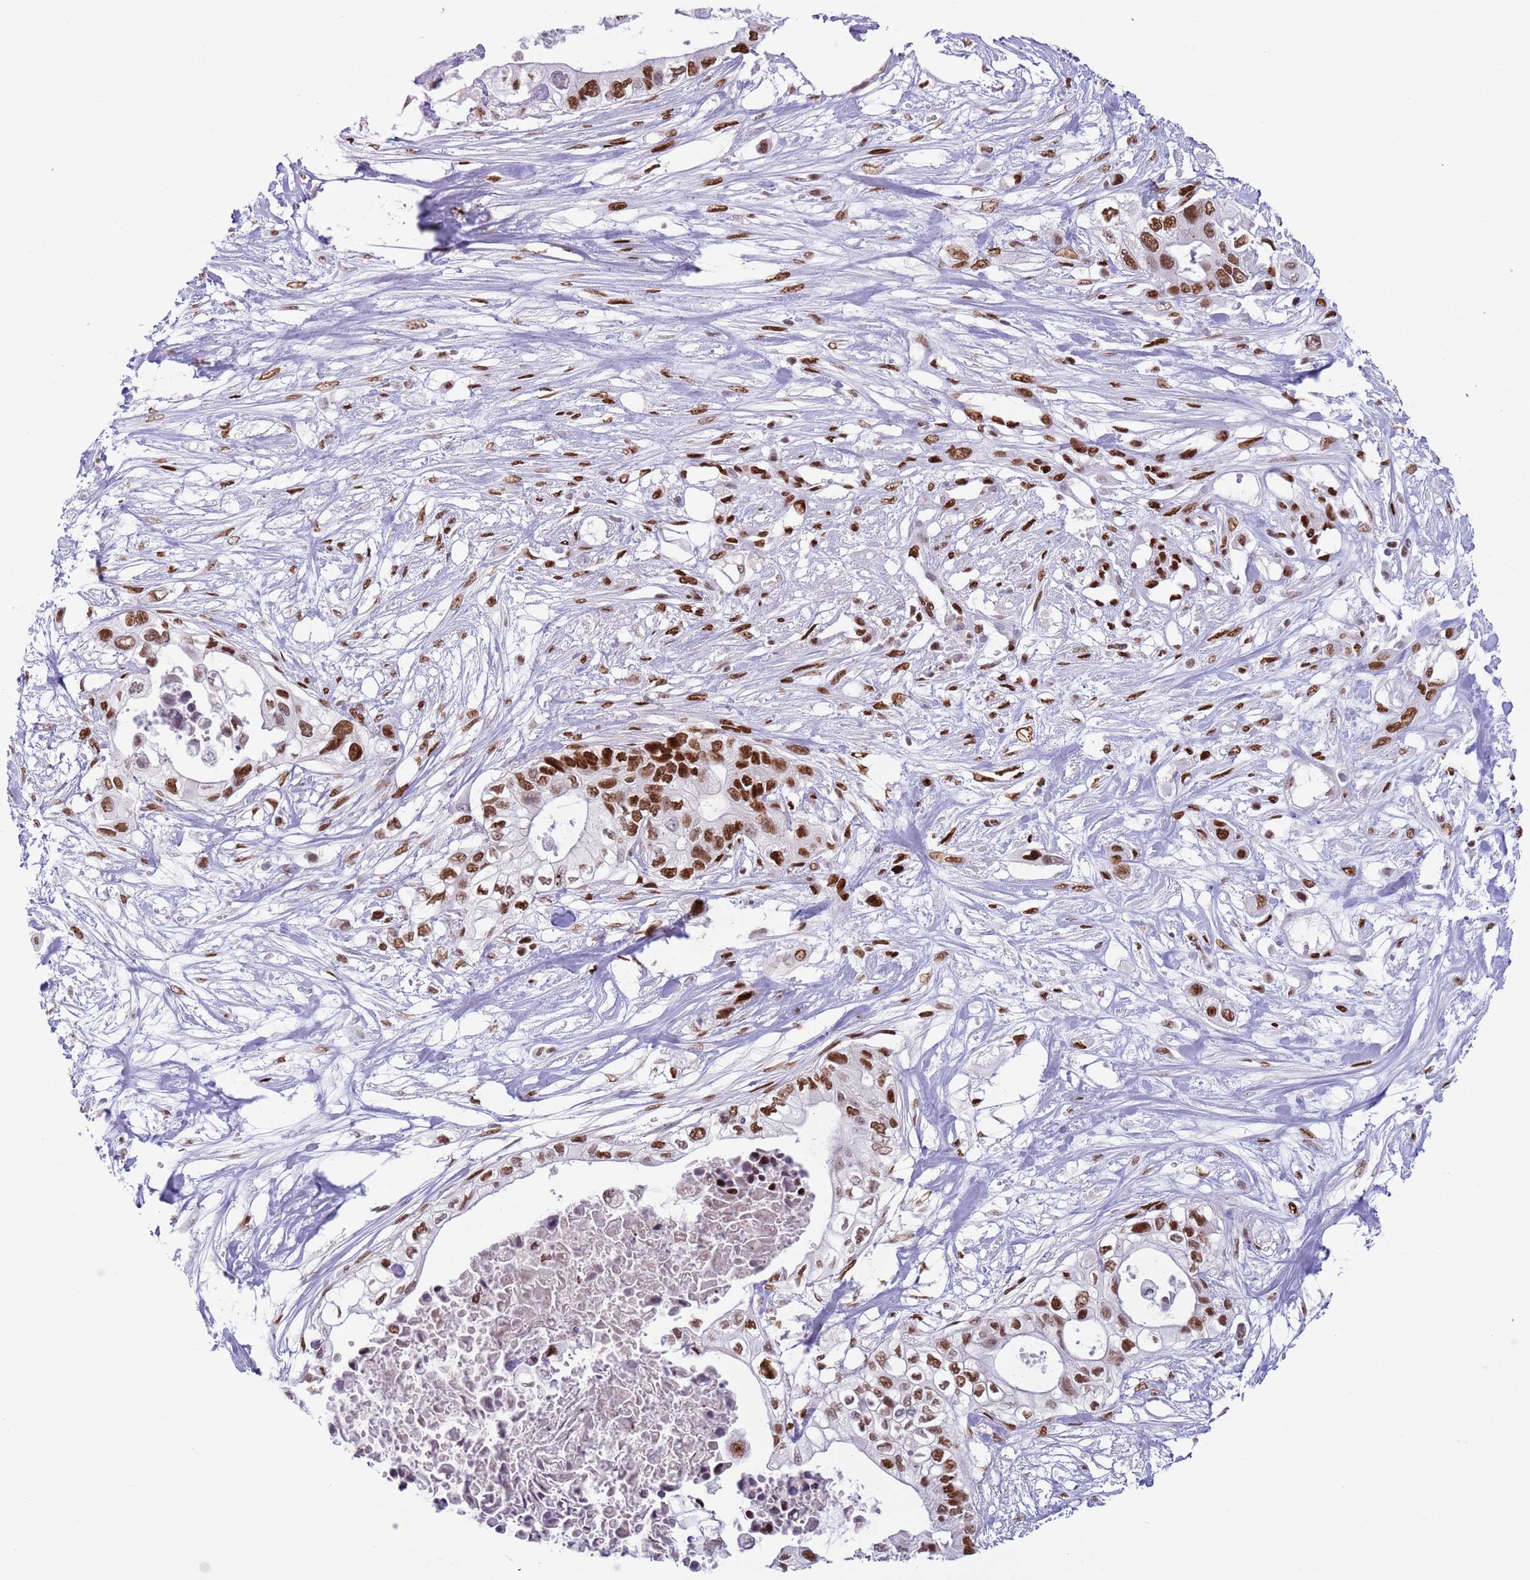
{"staining": {"intensity": "strong", "quantity": ">75%", "location": "nuclear"}, "tissue": "pancreatic cancer", "cell_type": "Tumor cells", "image_type": "cancer", "snomed": [{"axis": "morphology", "description": "Adenocarcinoma, NOS"}, {"axis": "topography", "description": "Pancreas"}], "caption": "A brown stain labels strong nuclear expression of a protein in pancreatic adenocarcinoma tumor cells.", "gene": "MFSD10", "patient": {"sex": "female", "age": 63}}